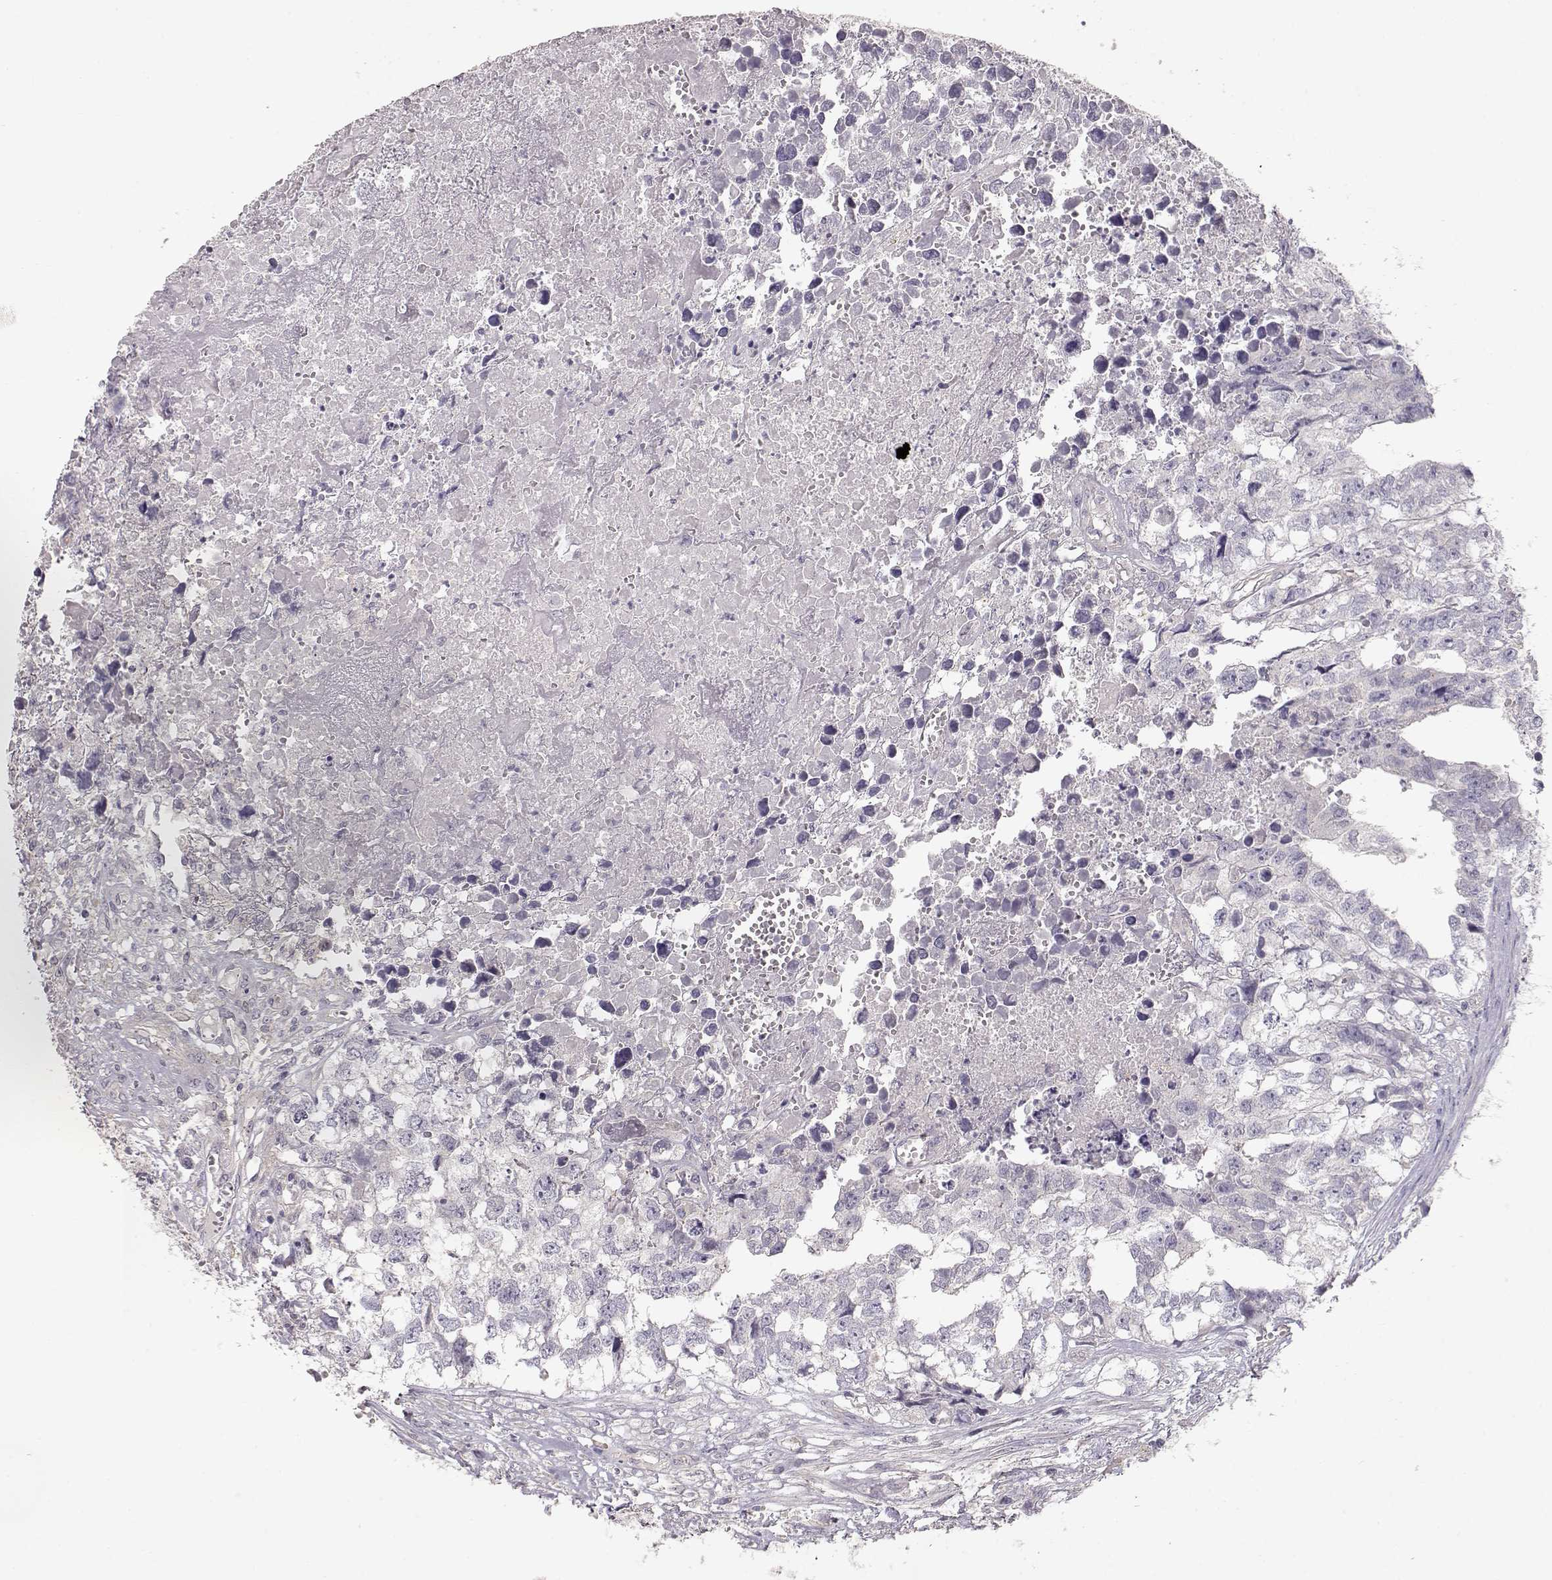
{"staining": {"intensity": "negative", "quantity": "none", "location": "none"}, "tissue": "testis cancer", "cell_type": "Tumor cells", "image_type": "cancer", "snomed": [{"axis": "morphology", "description": "Carcinoma, Embryonal, NOS"}, {"axis": "morphology", "description": "Teratoma, malignant, NOS"}, {"axis": "topography", "description": "Testis"}], "caption": "Tumor cells are negative for brown protein staining in testis cancer (malignant teratoma). Brightfield microscopy of immunohistochemistry (IHC) stained with DAB (brown) and hematoxylin (blue), captured at high magnification.", "gene": "ARHGAP8", "patient": {"sex": "male", "age": 44}}